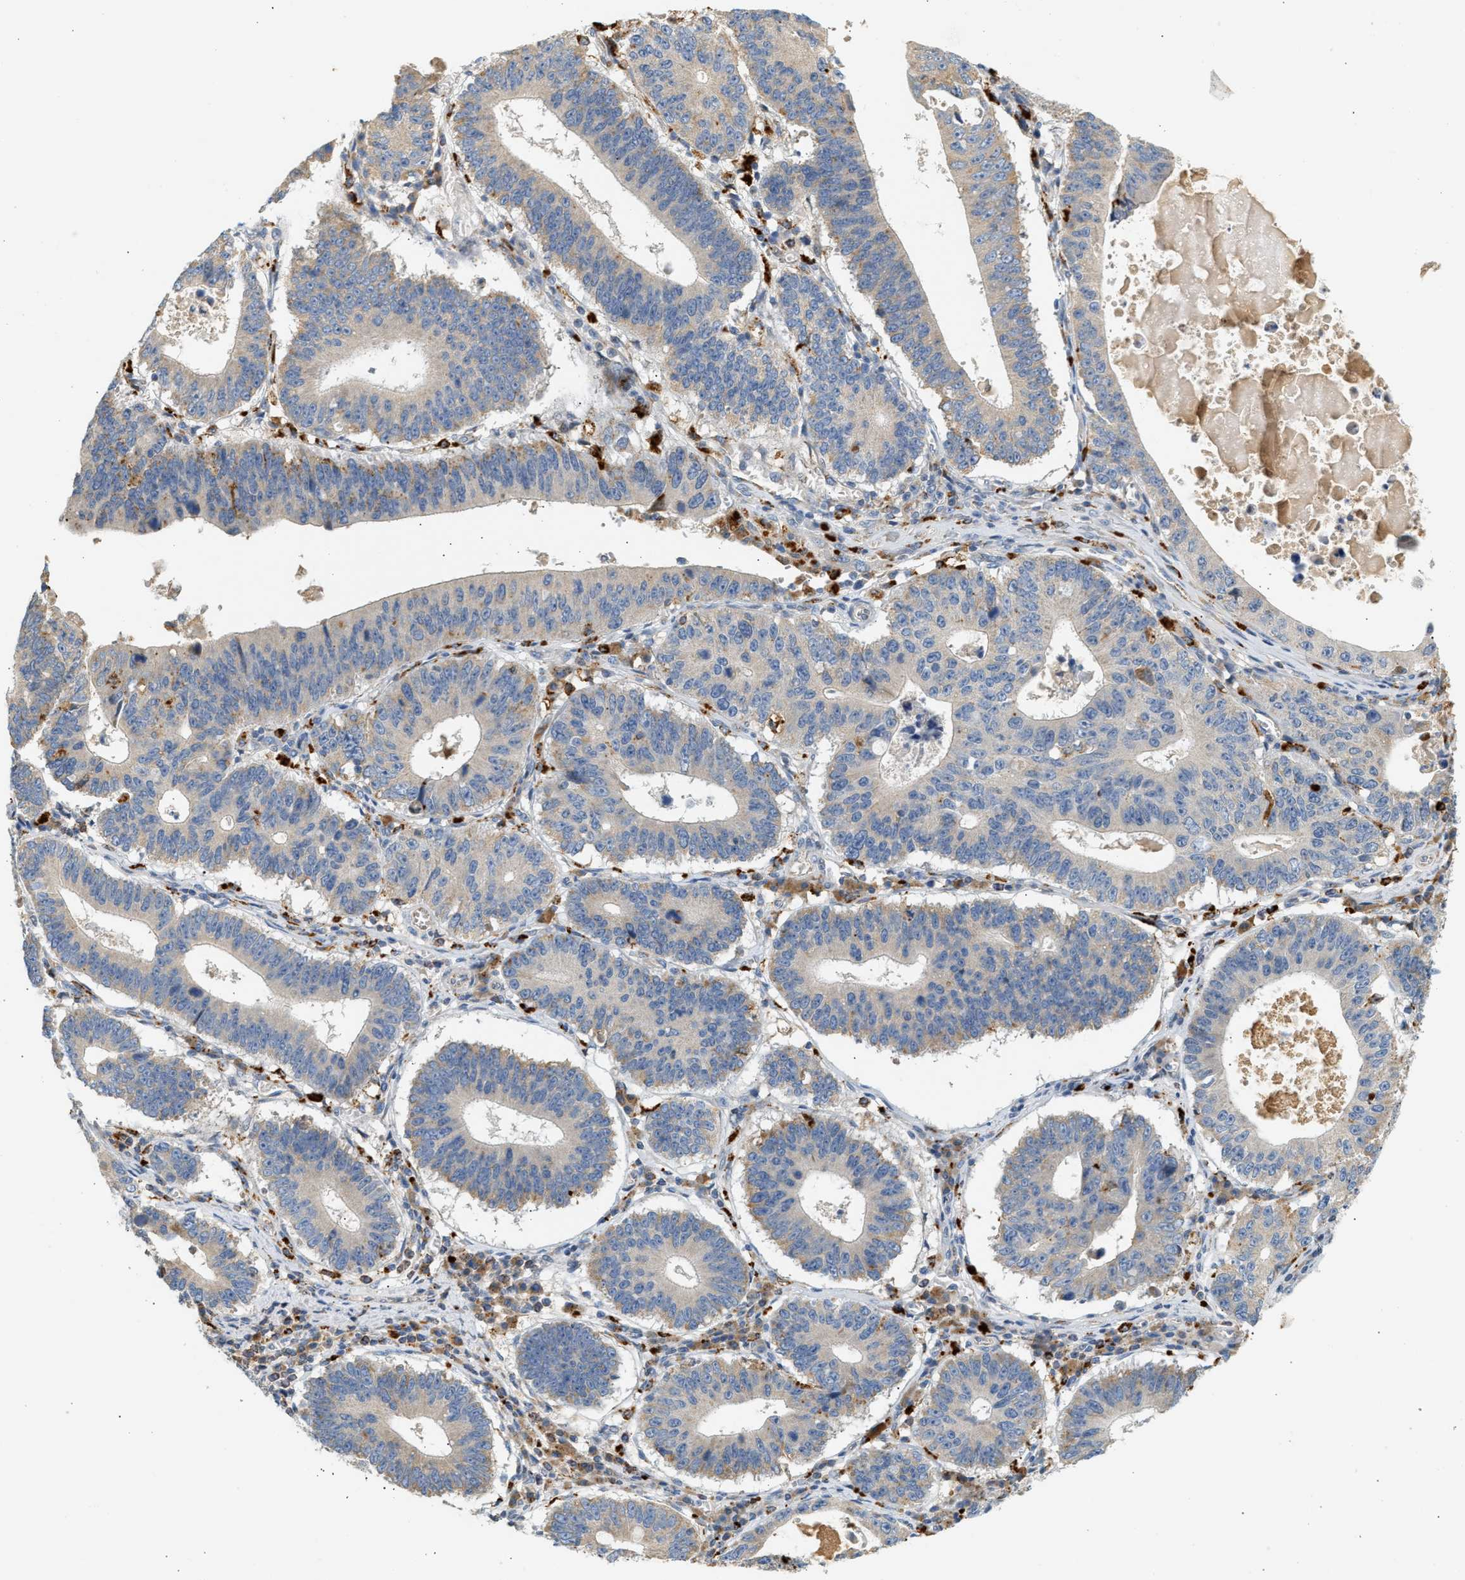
{"staining": {"intensity": "negative", "quantity": "none", "location": "none"}, "tissue": "stomach cancer", "cell_type": "Tumor cells", "image_type": "cancer", "snomed": [{"axis": "morphology", "description": "Adenocarcinoma, NOS"}, {"axis": "topography", "description": "Stomach"}], "caption": "Immunohistochemical staining of stomach adenocarcinoma shows no significant expression in tumor cells.", "gene": "ENTHD1", "patient": {"sex": "male", "age": 59}}